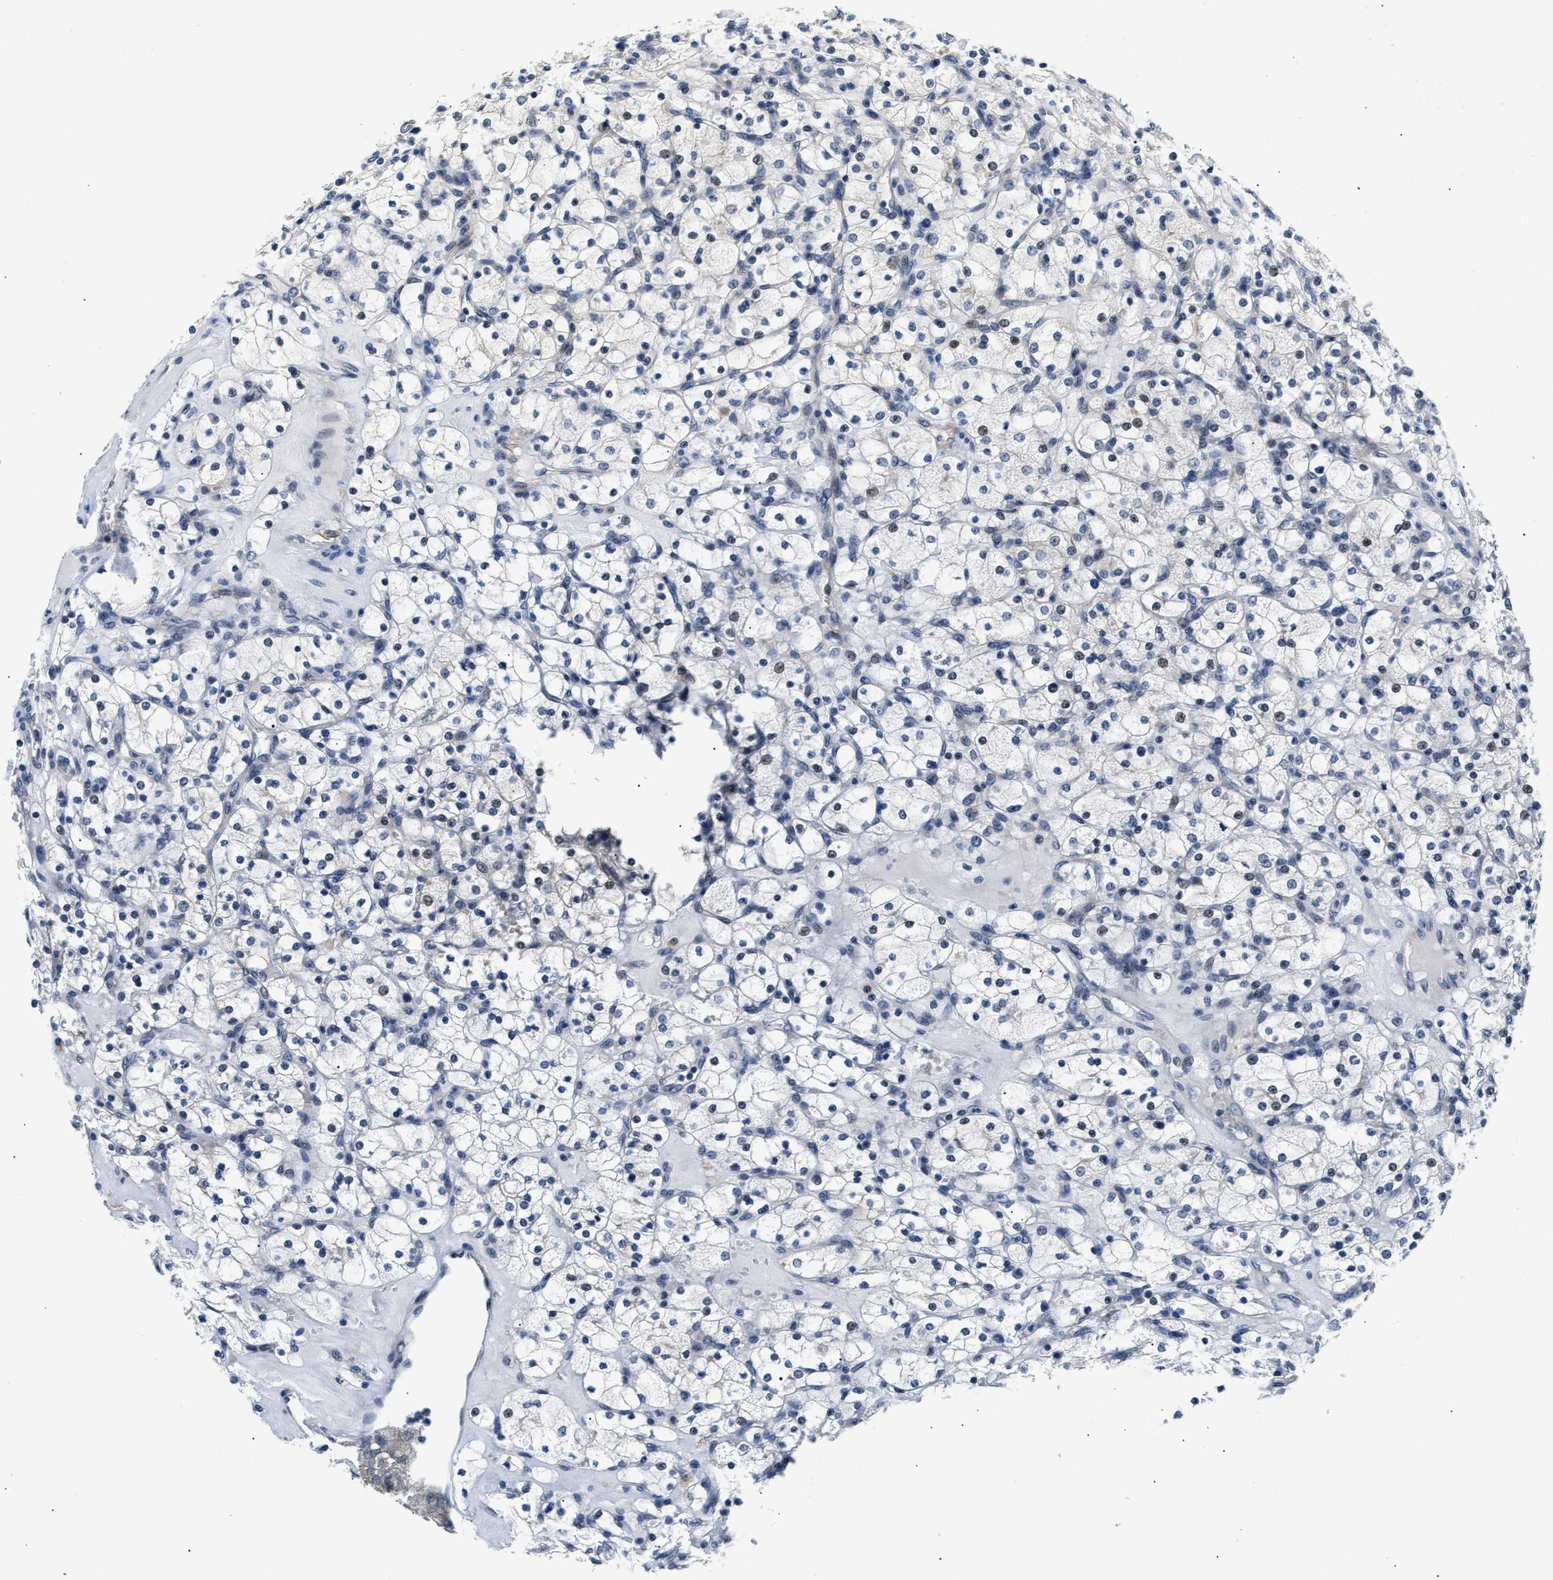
{"staining": {"intensity": "weak", "quantity": "<25%", "location": "nuclear"}, "tissue": "renal cancer", "cell_type": "Tumor cells", "image_type": "cancer", "snomed": [{"axis": "morphology", "description": "Adenocarcinoma, NOS"}, {"axis": "topography", "description": "Kidney"}], "caption": "A high-resolution photomicrograph shows immunohistochemistry staining of renal cancer (adenocarcinoma), which reveals no significant positivity in tumor cells.", "gene": "PPM1H", "patient": {"sex": "female", "age": 83}}